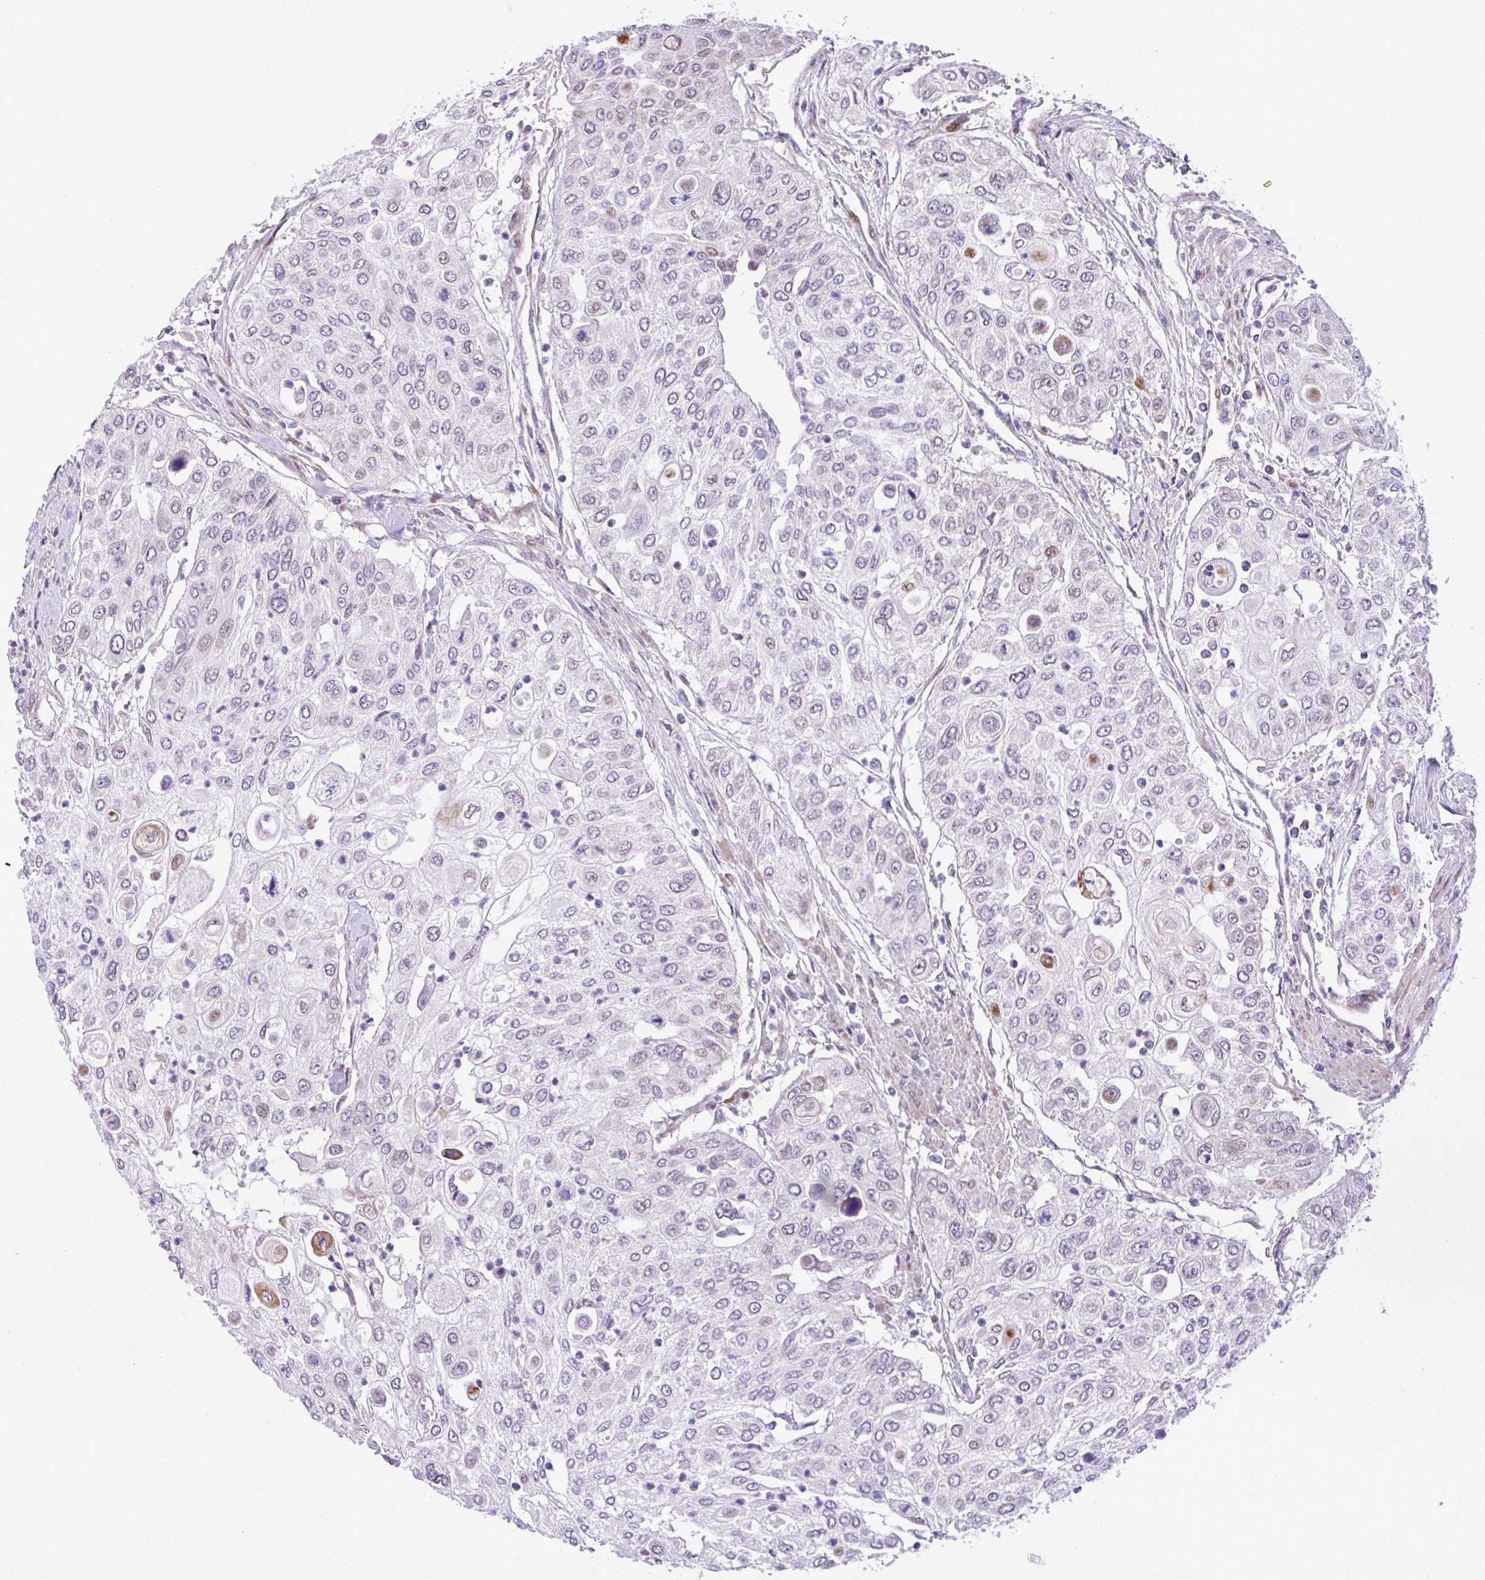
{"staining": {"intensity": "negative", "quantity": "none", "location": "none"}, "tissue": "urothelial cancer", "cell_type": "Tumor cells", "image_type": "cancer", "snomed": [{"axis": "morphology", "description": "Urothelial carcinoma, High grade"}, {"axis": "topography", "description": "Urinary bladder"}], "caption": "This is an IHC photomicrograph of human high-grade urothelial carcinoma. There is no positivity in tumor cells.", "gene": "CASTOR2", "patient": {"sex": "female", "age": 79}}